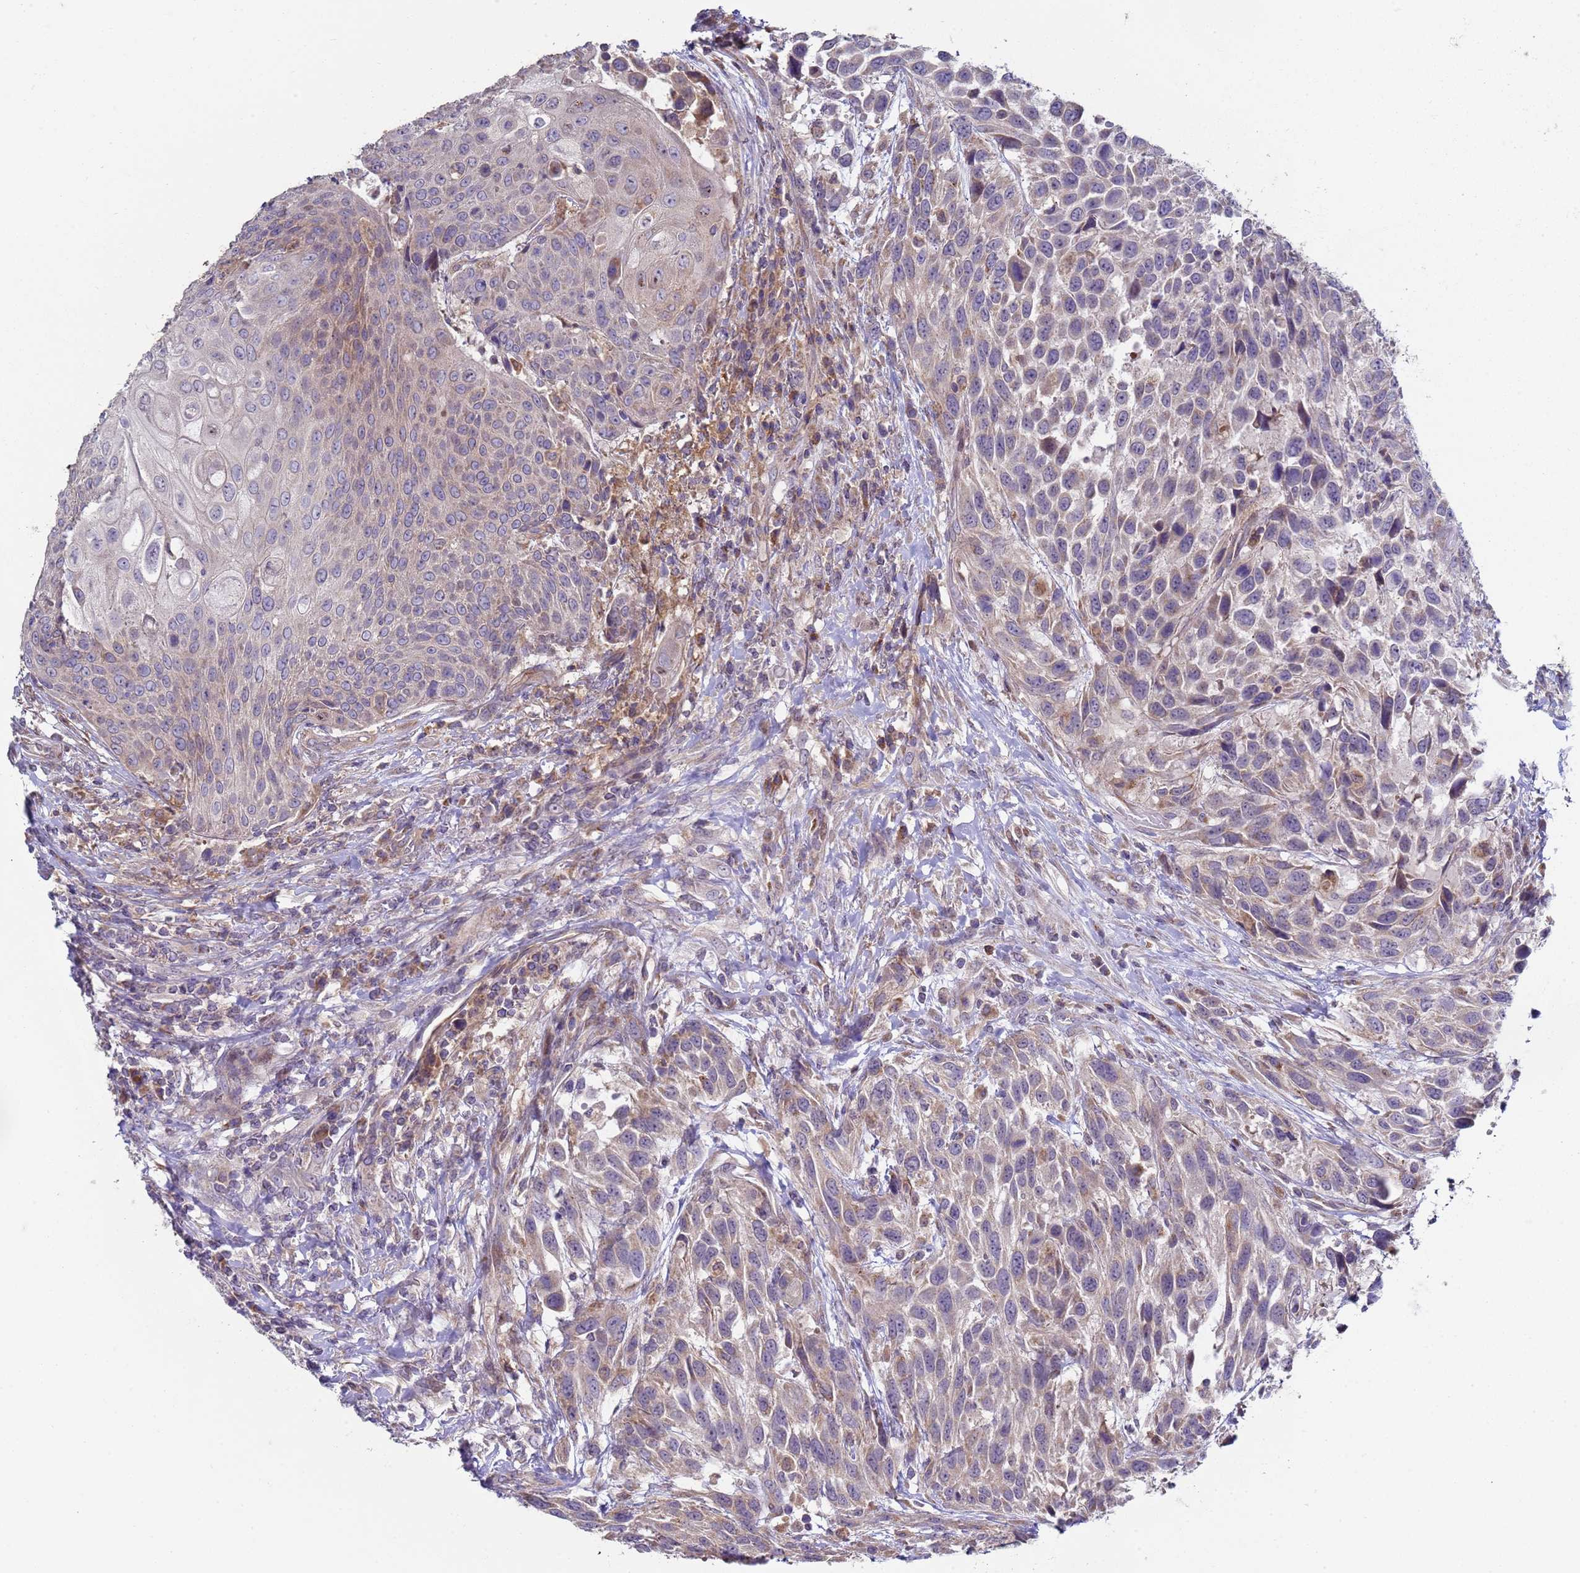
{"staining": {"intensity": "weak", "quantity": "<25%", "location": "cytoplasmic/membranous"}, "tissue": "urothelial cancer", "cell_type": "Tumor cells", "image_type": "cancer", "snomed": [{"axis": "morphology", "description": "Urothelial carcinoma, High grade"}, {"axis": "topography", "description": "Urinary bladder"}], "caption": "The micrograph reveals no significant staining in tumor cells of urothelial cancer.", "gene": "DIP2B", "patient": {"sex": "female", "age": 70}}